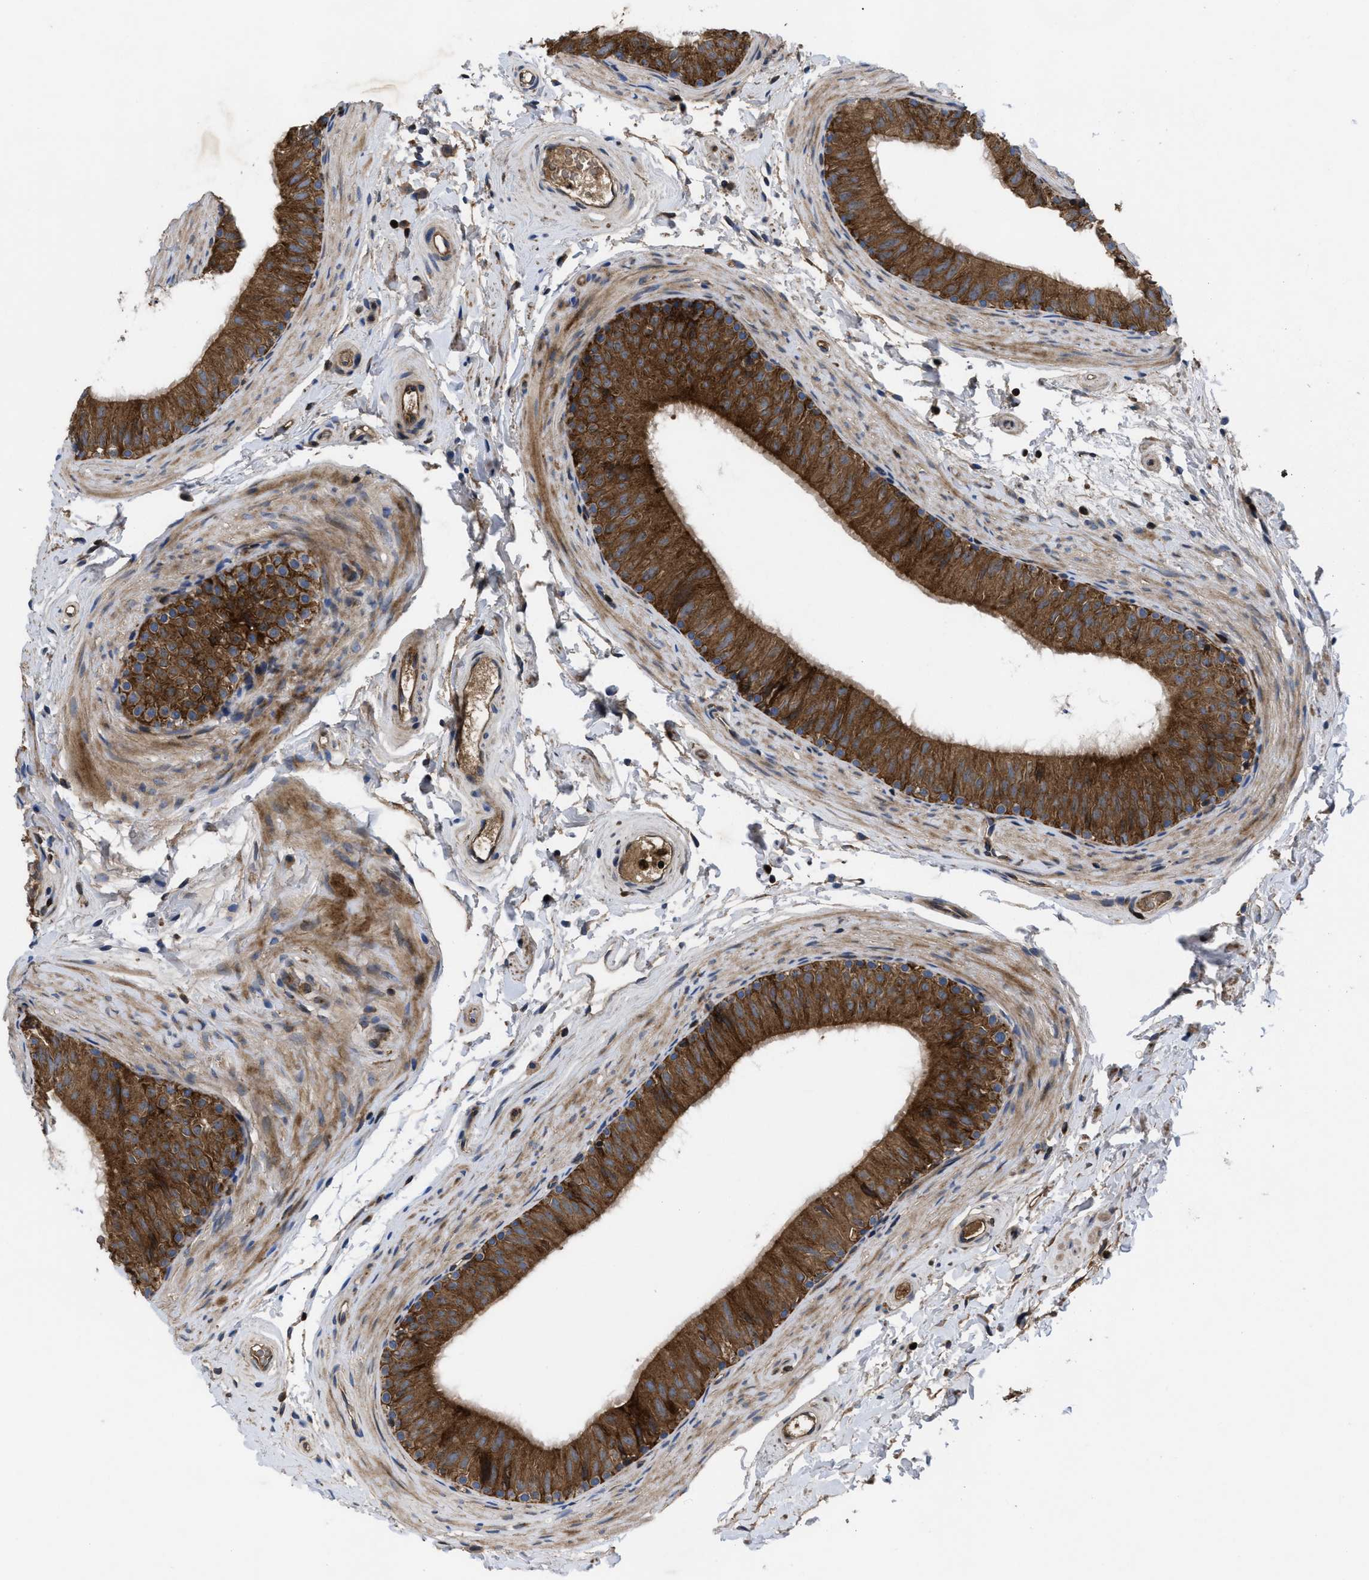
{"staining": {"intensity": "strong", "quantity": ">75%", "location": "cytoplasmic/membranous"}, "tissue": "epididymis", "cell_type": "Glandular cells", "image_type": "normal", "snomed": [{"axis": "morphology", "description": "Normal tissue, NOS"}, {"axis": "topography", "description": "Epididymis"}], "caption": "DAB immunohistochemical staining of unremarkable epididymis shows strong cytoplasmic/membranous protein expression in about >75% of glandular cells.", "gene": "YBEY", "patient": {"sex": "male", "age": 34}}